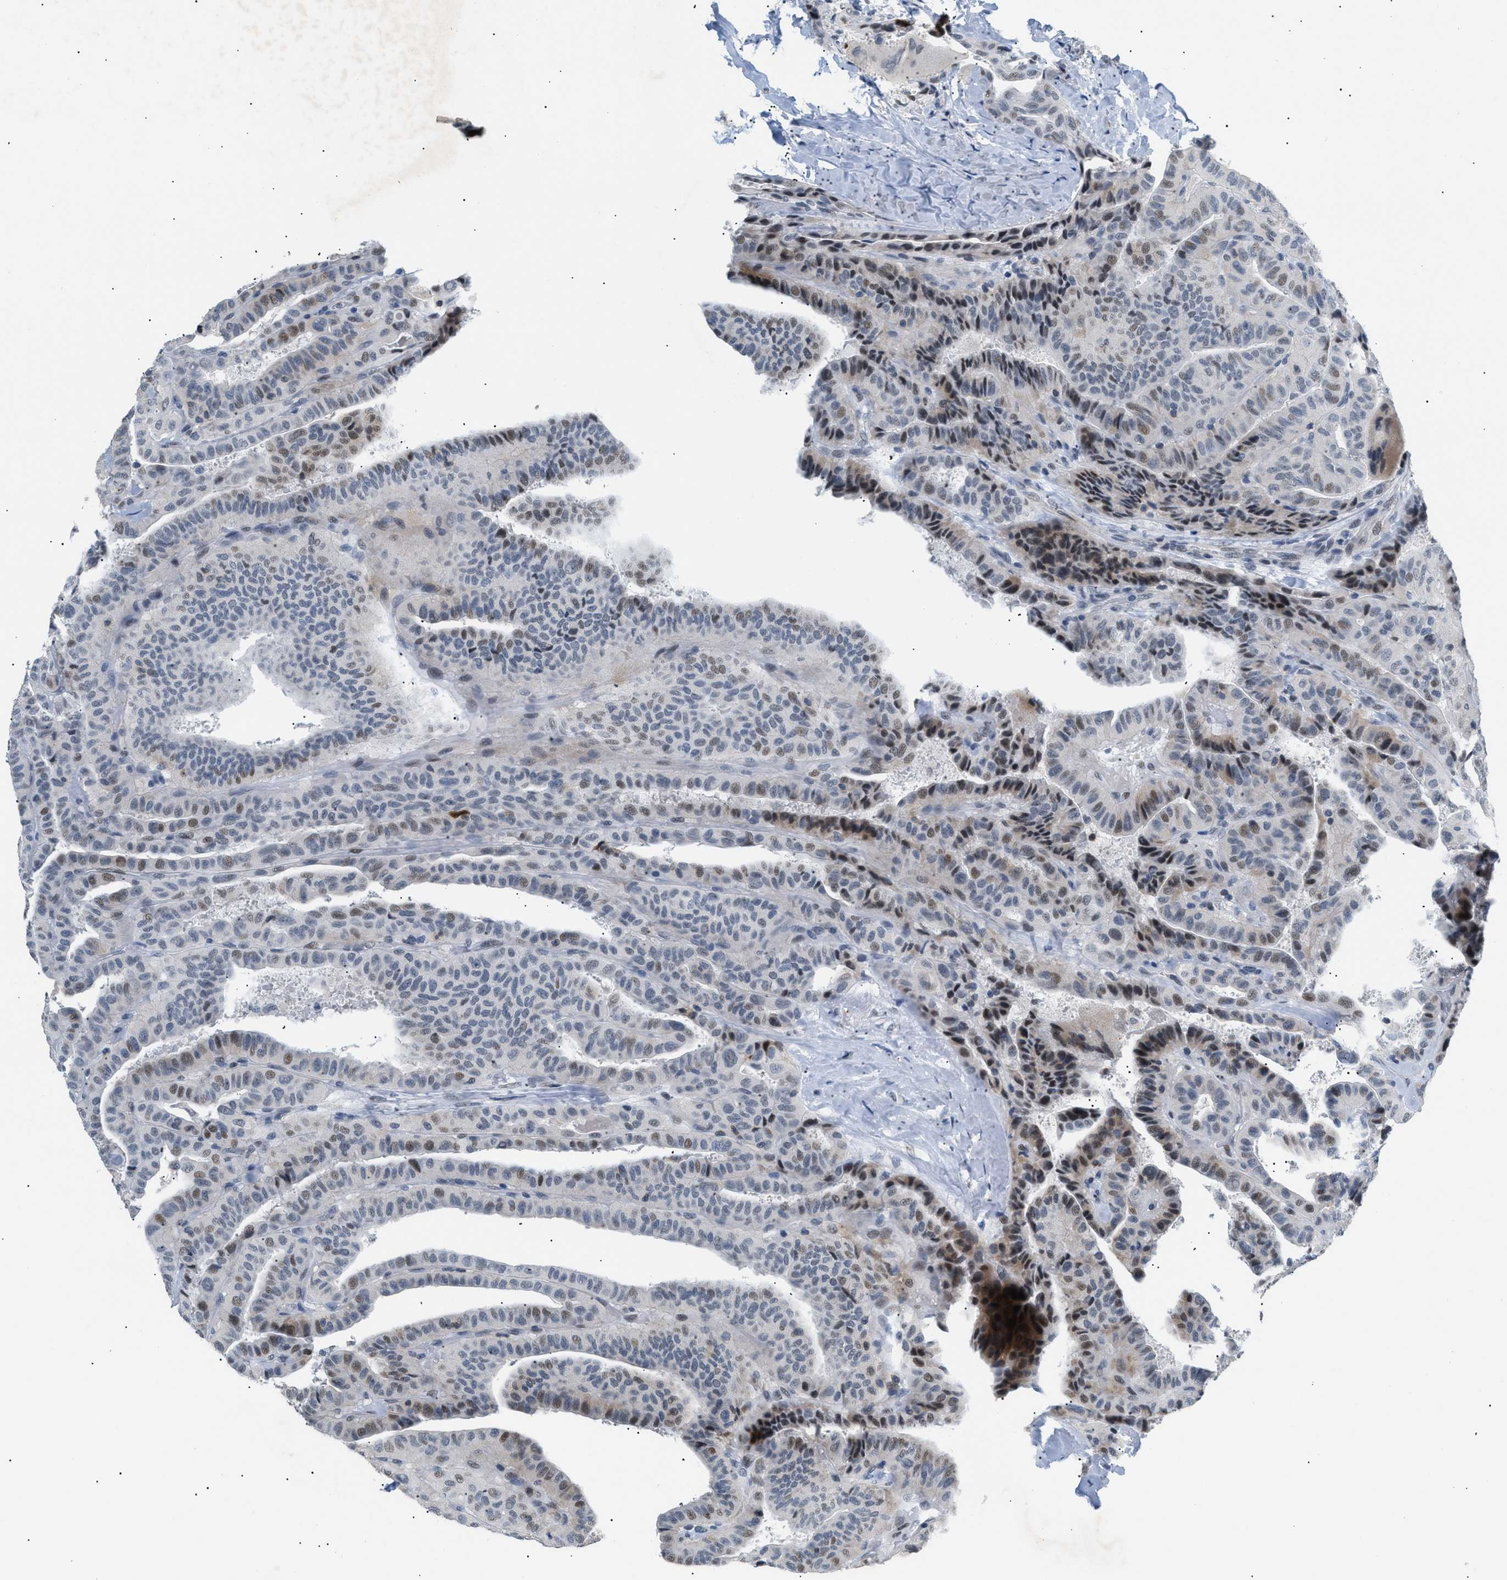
{"staining": {"intensity": "moderate", "quantity": "25%-75%", "location": "nuclear"}, "tissue": "thyroid cancer", "cell_type": "Tumor cells", "image_type": "cancer", "snomed": [{"axis": "morphology", "description": "Papillary adenocarcinoma, NOS"}, {"axis": "topography", "description": "Thyroid gland"}], "caption": "Papillary adenocarcinoma (thyroid) tissue displays moderate nuclear staining in about 25%-75% of tumor cells, visualized by immunohistochemistry. The staining was performed using DAB (3,3'-diaminobenzidine) to visualize the protein expression in brown, while the nuclei were stained in blue with hematoxylin (Magnification: 20x).", "gene": "KCNC3", "patient": {"sex": "male", "age": 77}}